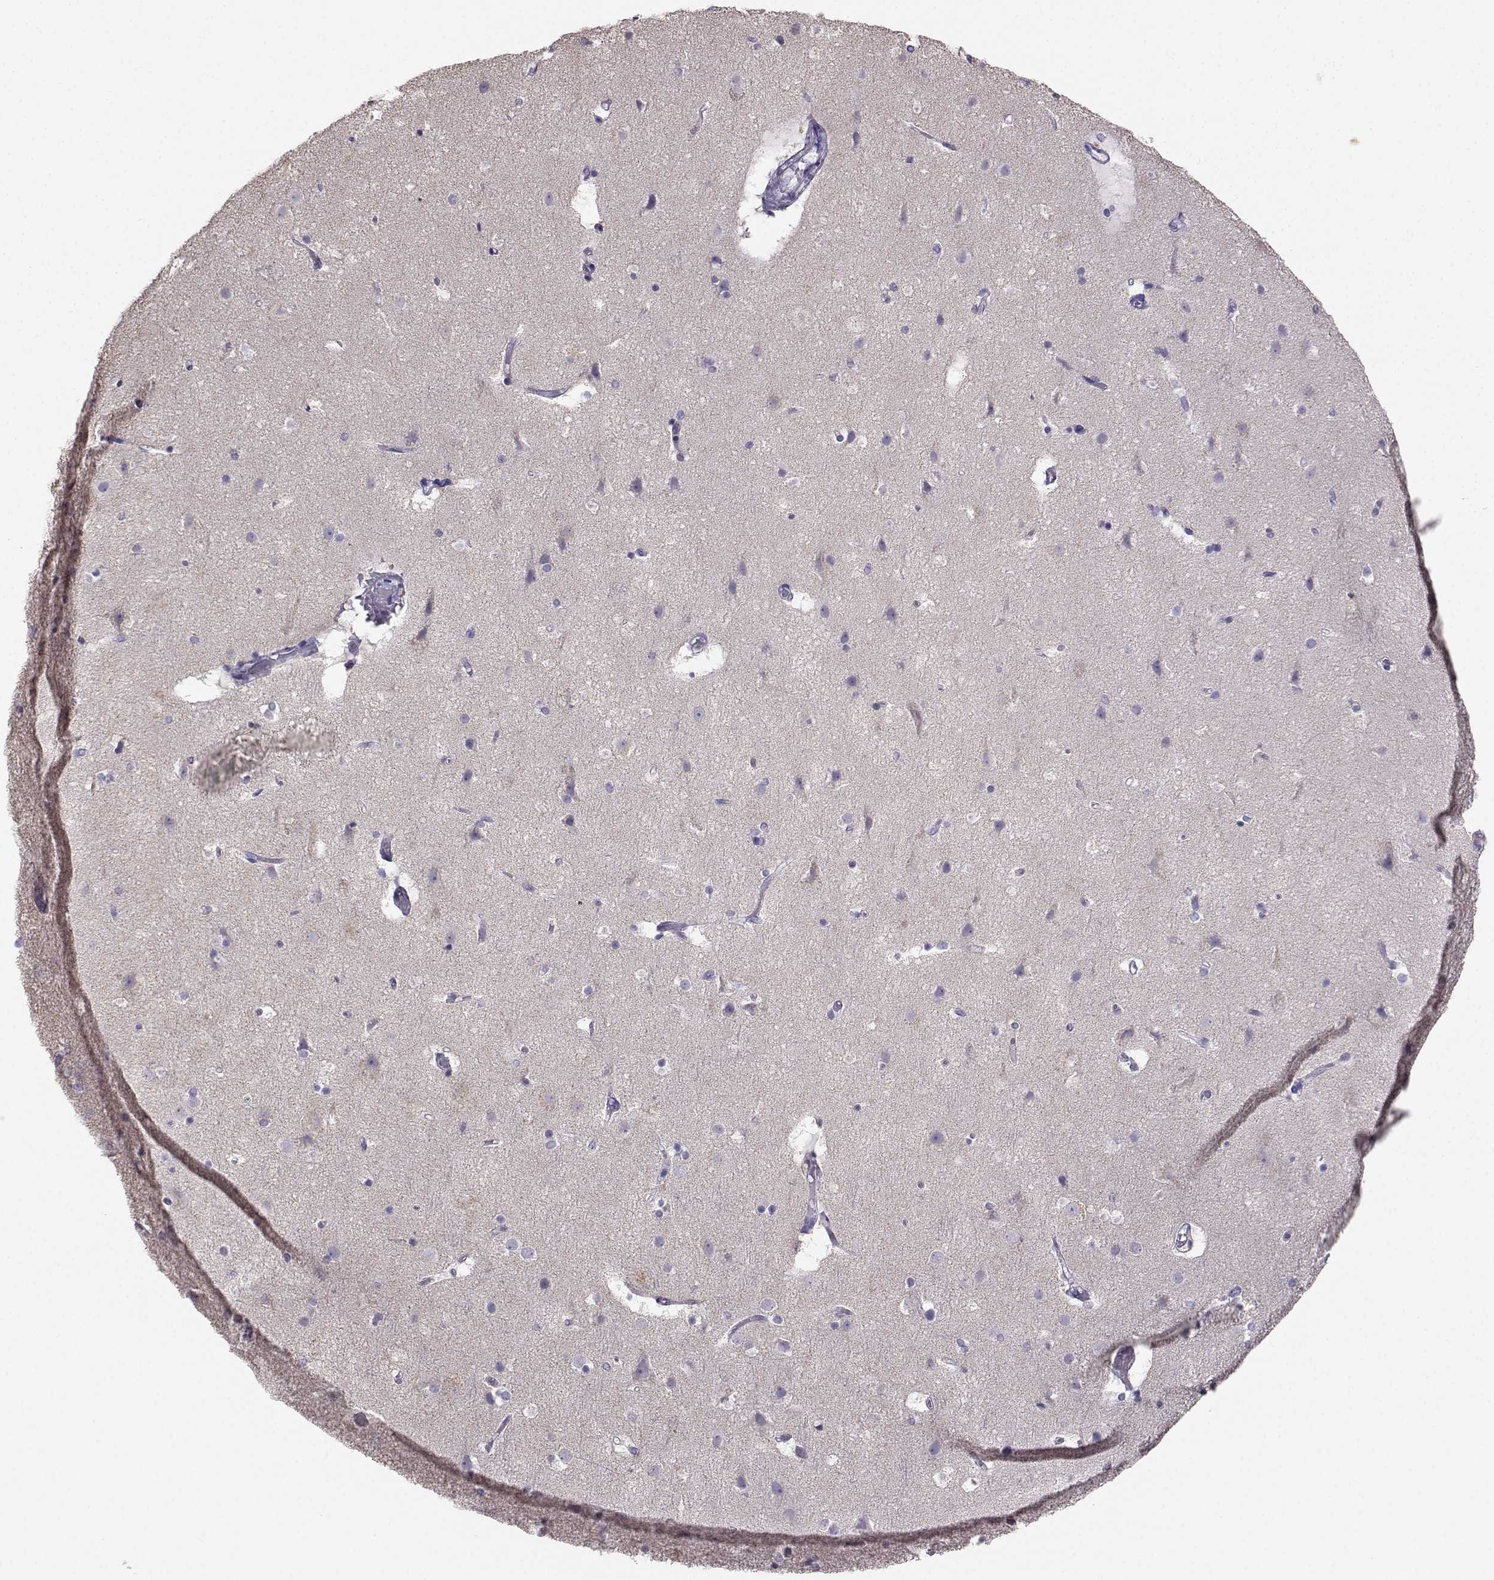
{"staining": {"intensity": "negative", "quantity": "none", "location": "none"}, "tissue": "cerebral cortex", "cell_type": "Endothelial cells", "image_type": "normal", "snomed": [{"axis": "morphology", "description": "Normal tissue, NOS"}, {"axis": "topography", "description": "Cerebral cortex"}], "caption": "Histopathology image shows no protein positivity in endothelial cells of normal cerebral cortex. The staining was performed using DAB (3,3'-diaminobenzidine) to visualize the protein expression in brown, while the nuclei were stained in blue with hematoxylin (Magnification: 20x).", "gene": "AVP", "patient": {"sex": "female", "age": 52}}